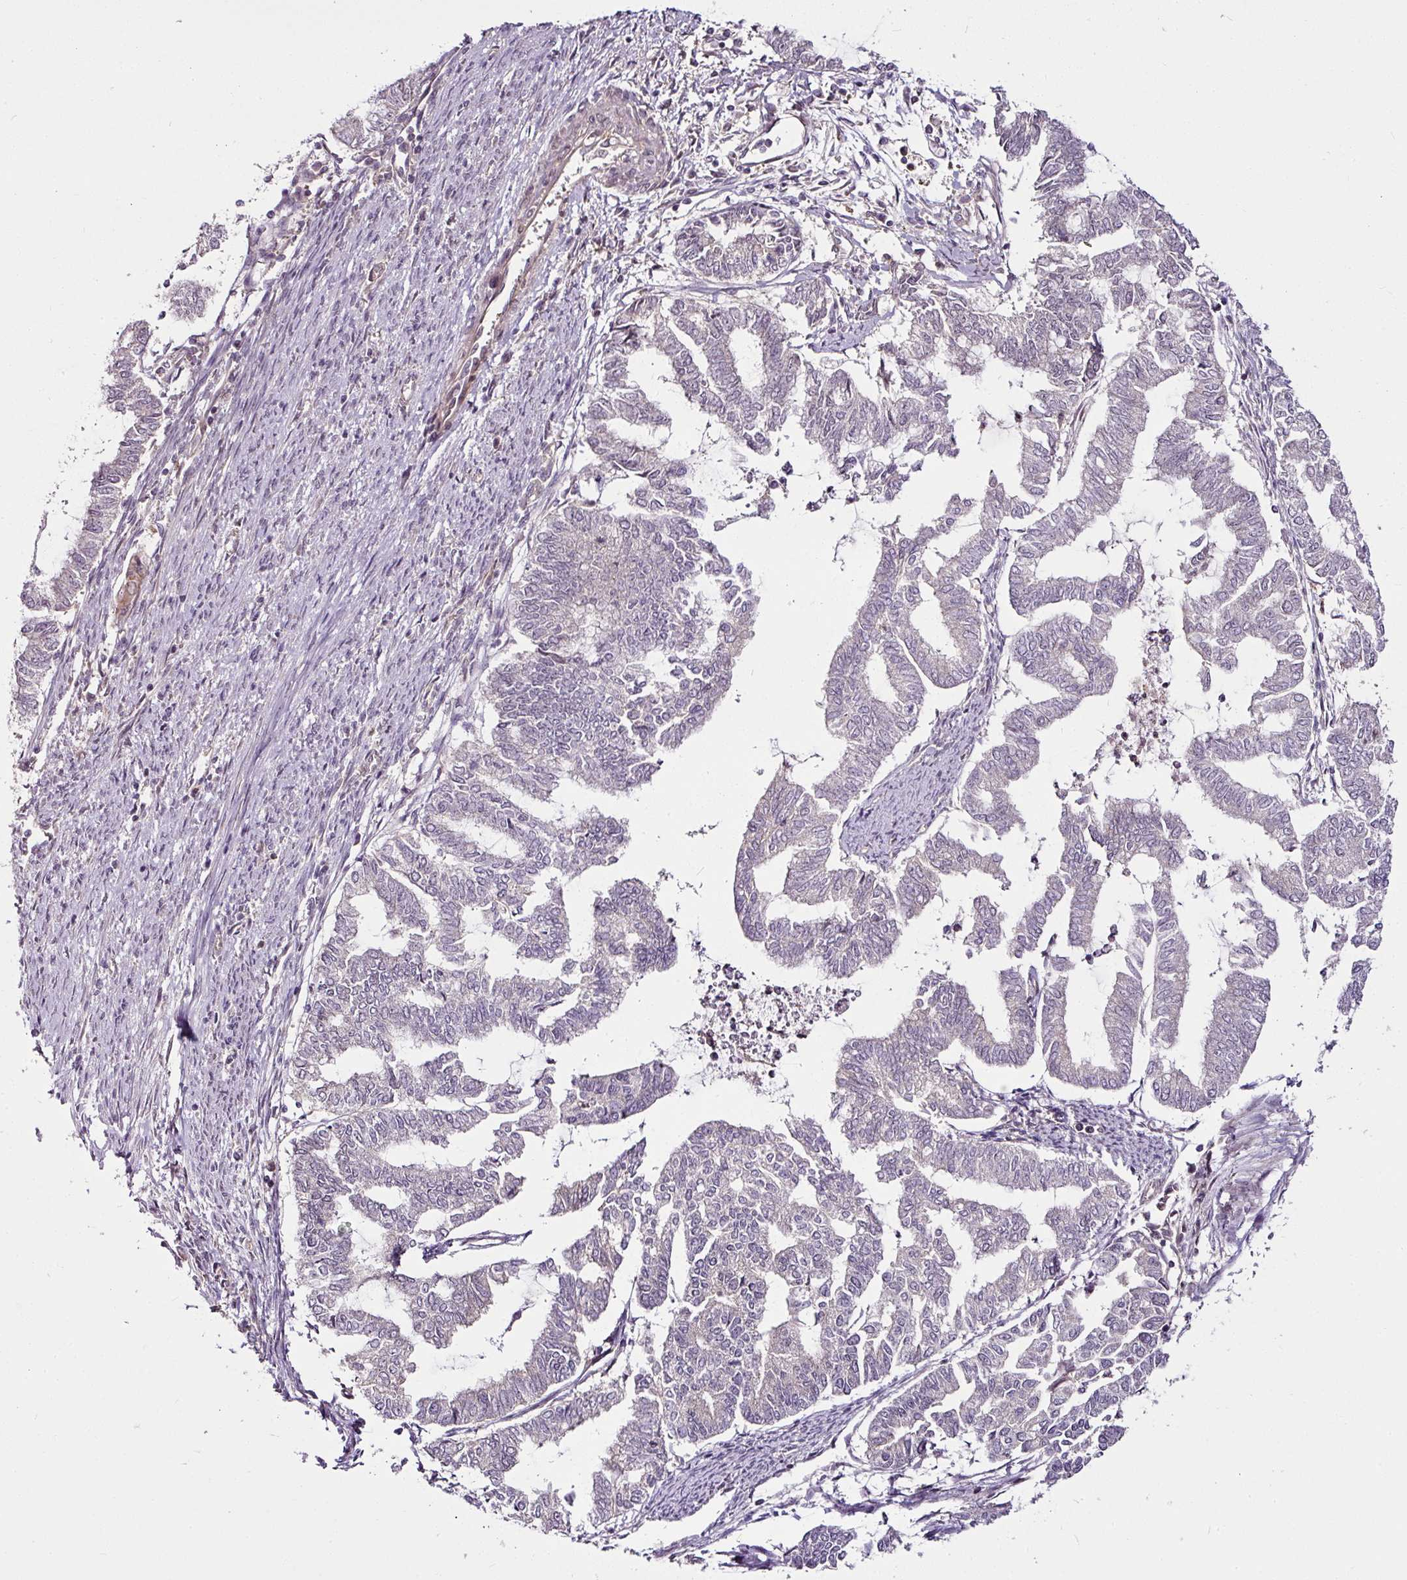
{"staining": {"intensity": "negative", "quantity": "none", "location": "none"}, "tissue": "endometrial cancer", "cell_type": "Tumor cells", "image_type": "cancer", "snomed": [{"axis": "morphology", "description": "Adenocarcinoma, NOS"}, {"axis": "topography", "description": "Endometrium"}], "caption": "This is an immunohistochemistry (IHC) image of human endometrial adenocarcinoma. There is no expression in tumor cells.", "gene": "DCAF13", "patient": {"sex": "female", "age": 79}}